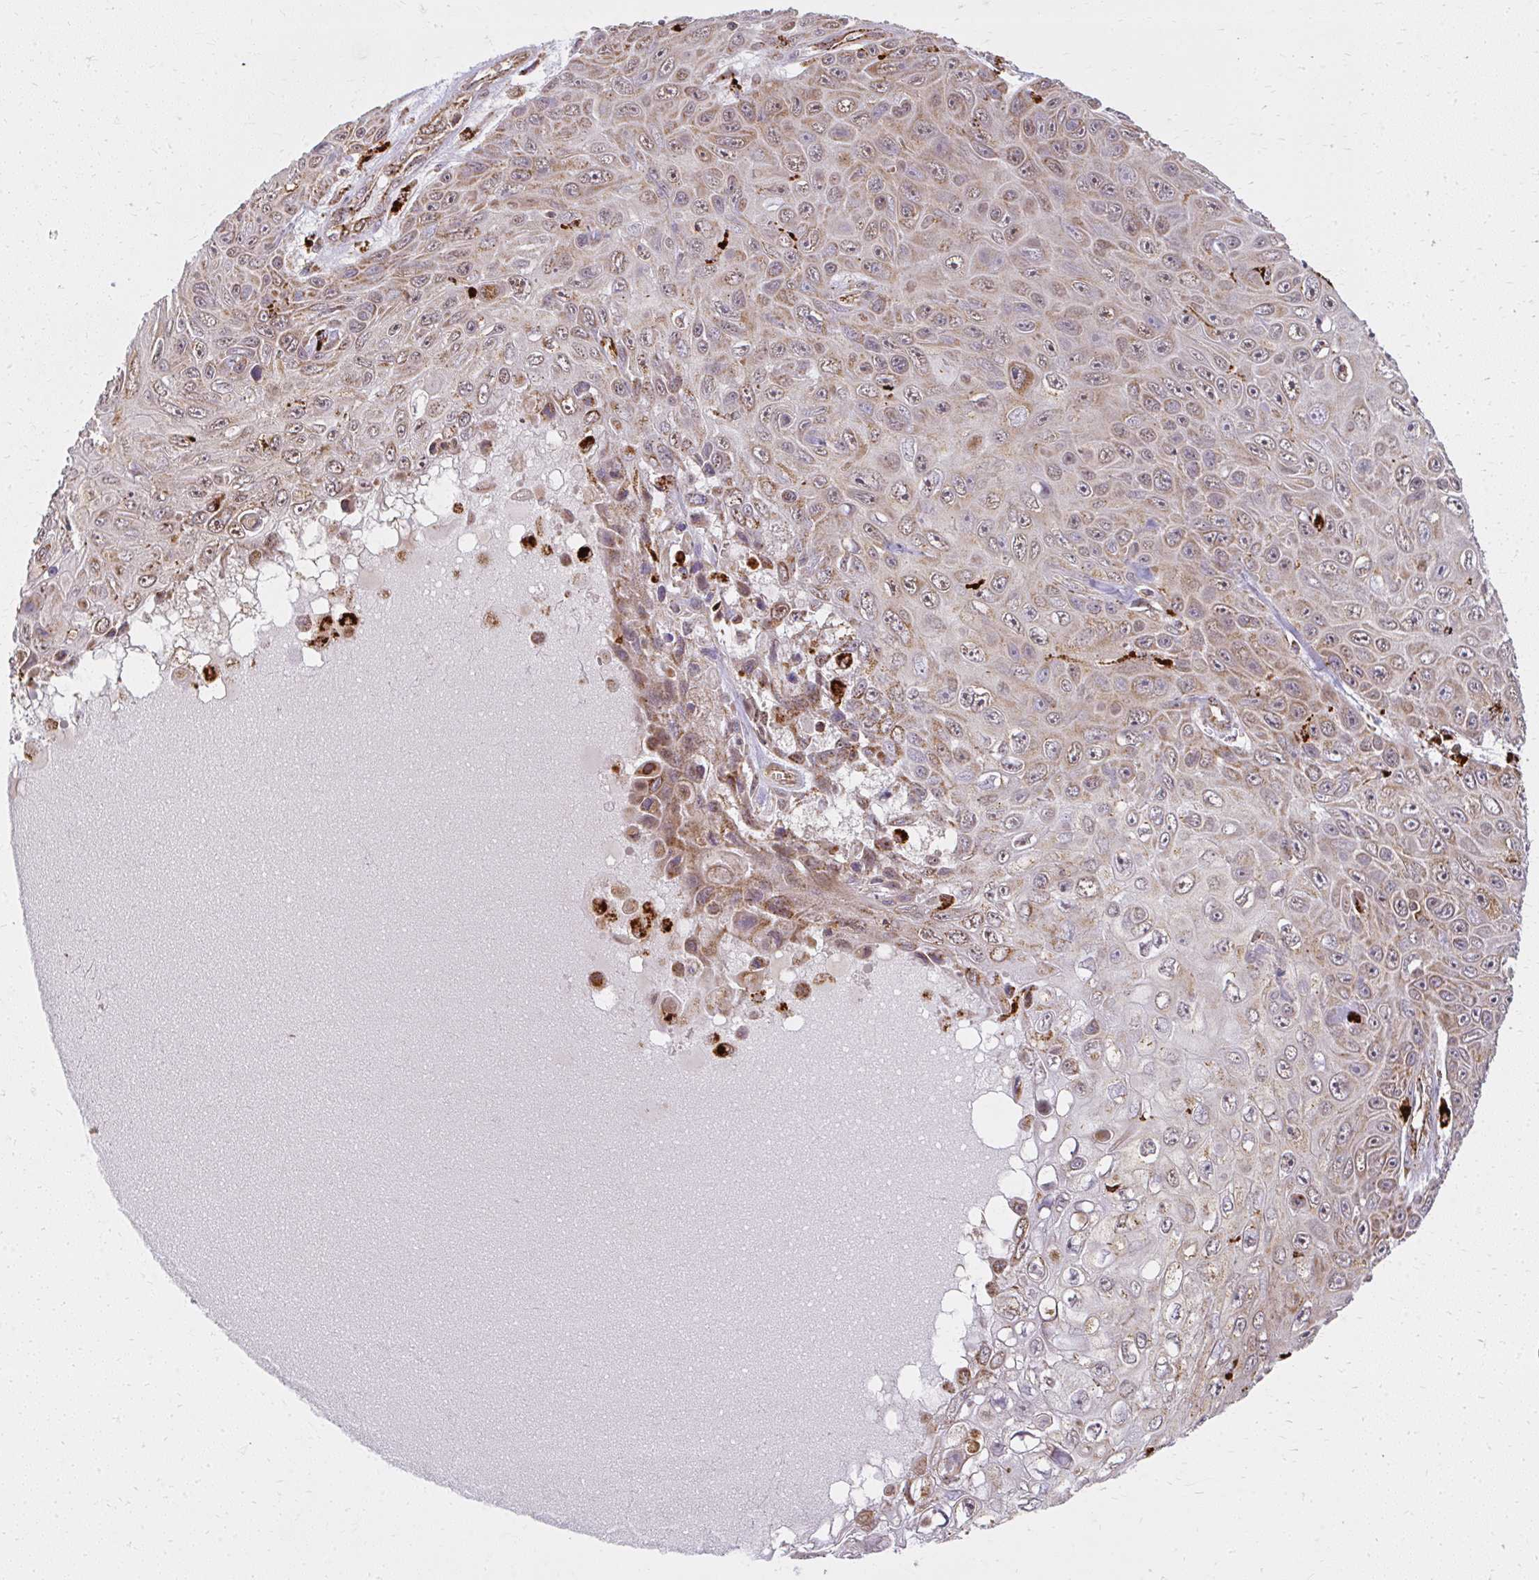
{"staining": {"intensity": "moderate", "quantity": "25%-75%", "location": "cytoplasmic/membranous,nuclear"}, "tissue": "skin cancer", "cell_type": "Tumor cells", "image_type": "cancer", "snomed": [{"axis": "morphology", "description": "Squamous cell carcinoma, NOS"}, {"axis": "topography", "description": "Skin"}], "caption": "Human squamous cell carcinoma (skin) stained with a protein marker demonstrates moderate staining in tumor cells.", "gene": "GNS", "patient": {"sex": "male", "age": 82}}